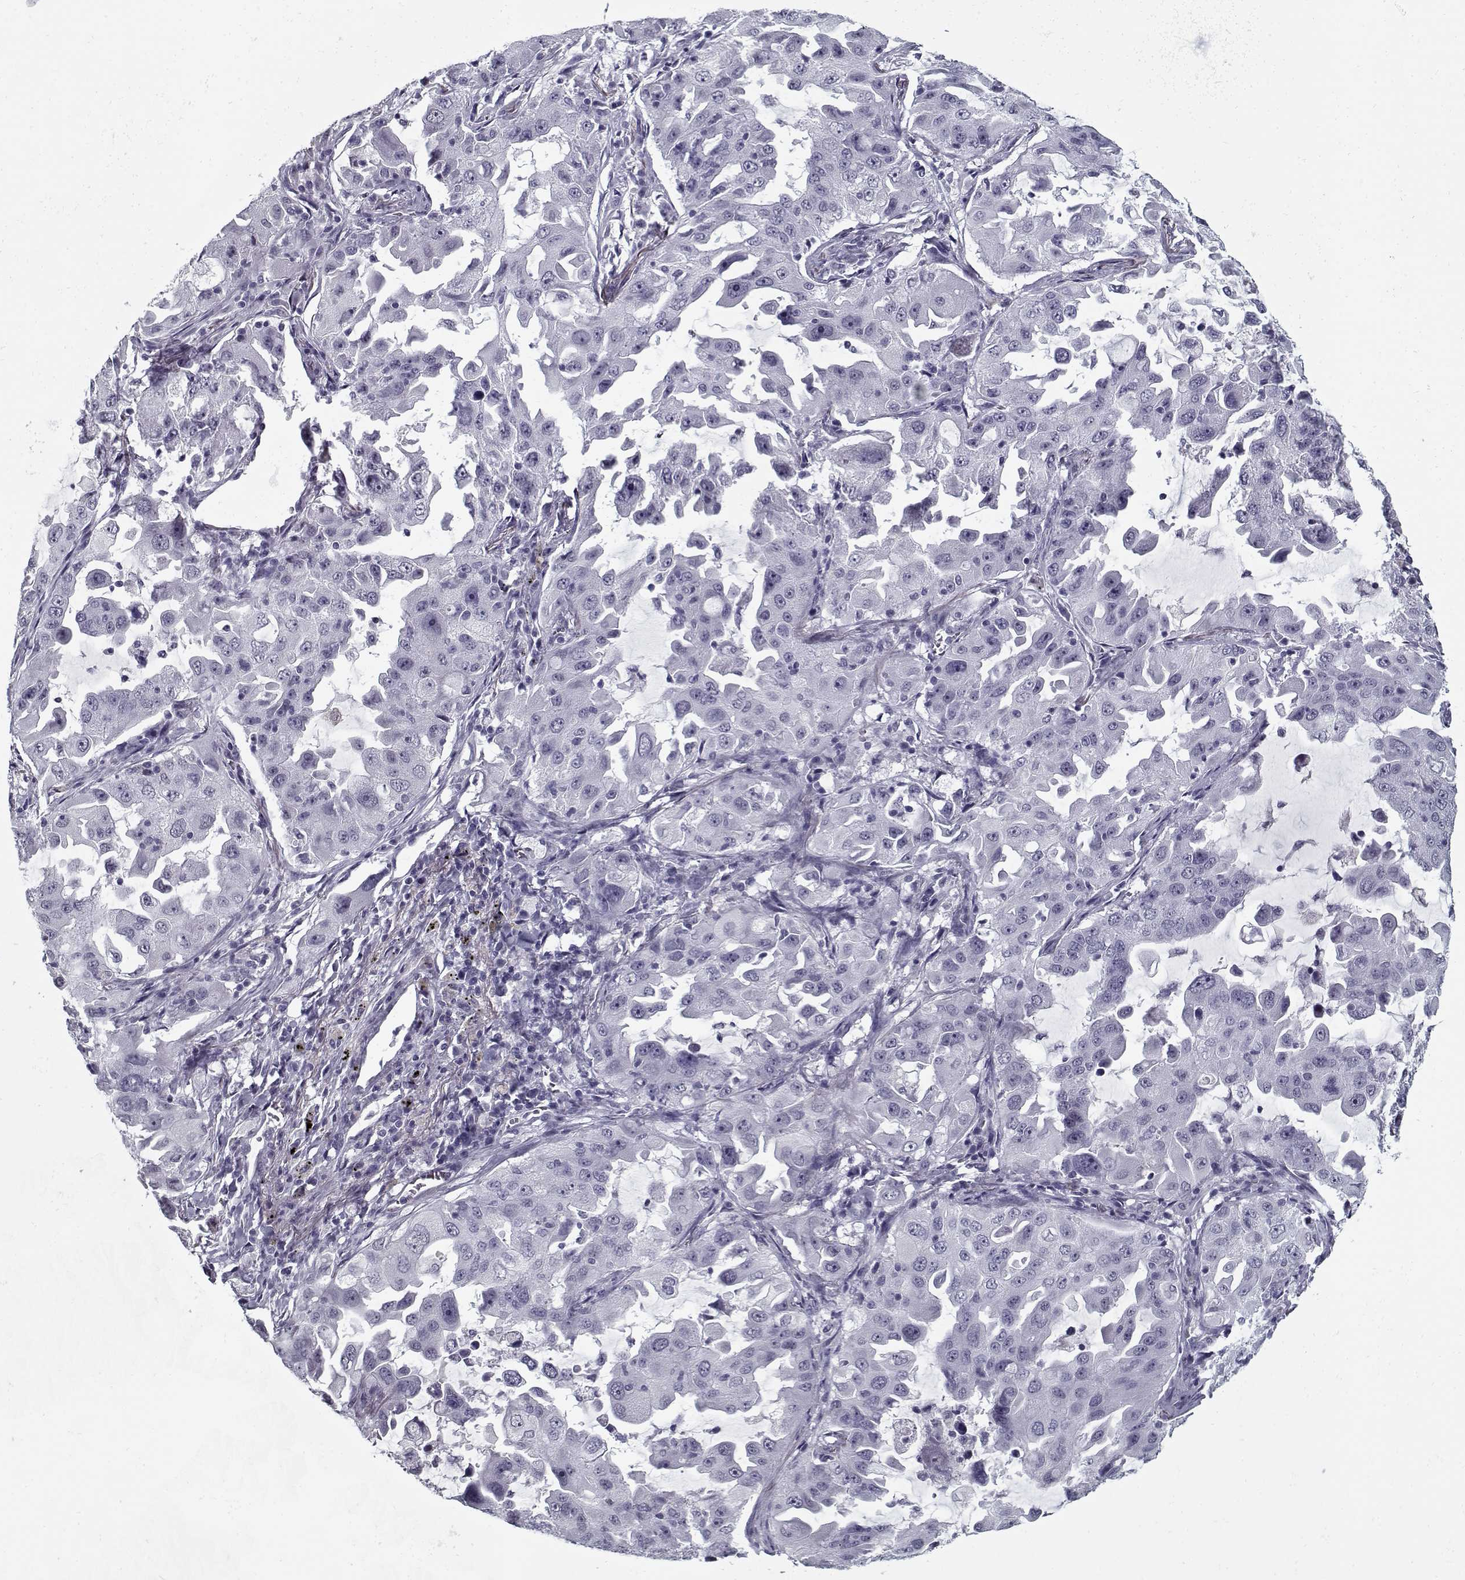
{"staining": {"intensity": "negative", "quantity": "none", "location": "none"}, "tissue": "lung cancer", "cell_type": "Tumor cells", "image_type": "cancer", "snomed": [{"axis": "morphology", "description": "Adenocarcinoma, NOS"}, {"axis": "topography", "description": "Lung"}], "caption": "IHC of adenocarcinoma (lung) exhibits no positivity in tumor cells.", "gene": "RNF32", "patient": {"sex": "female", "age": 61}}